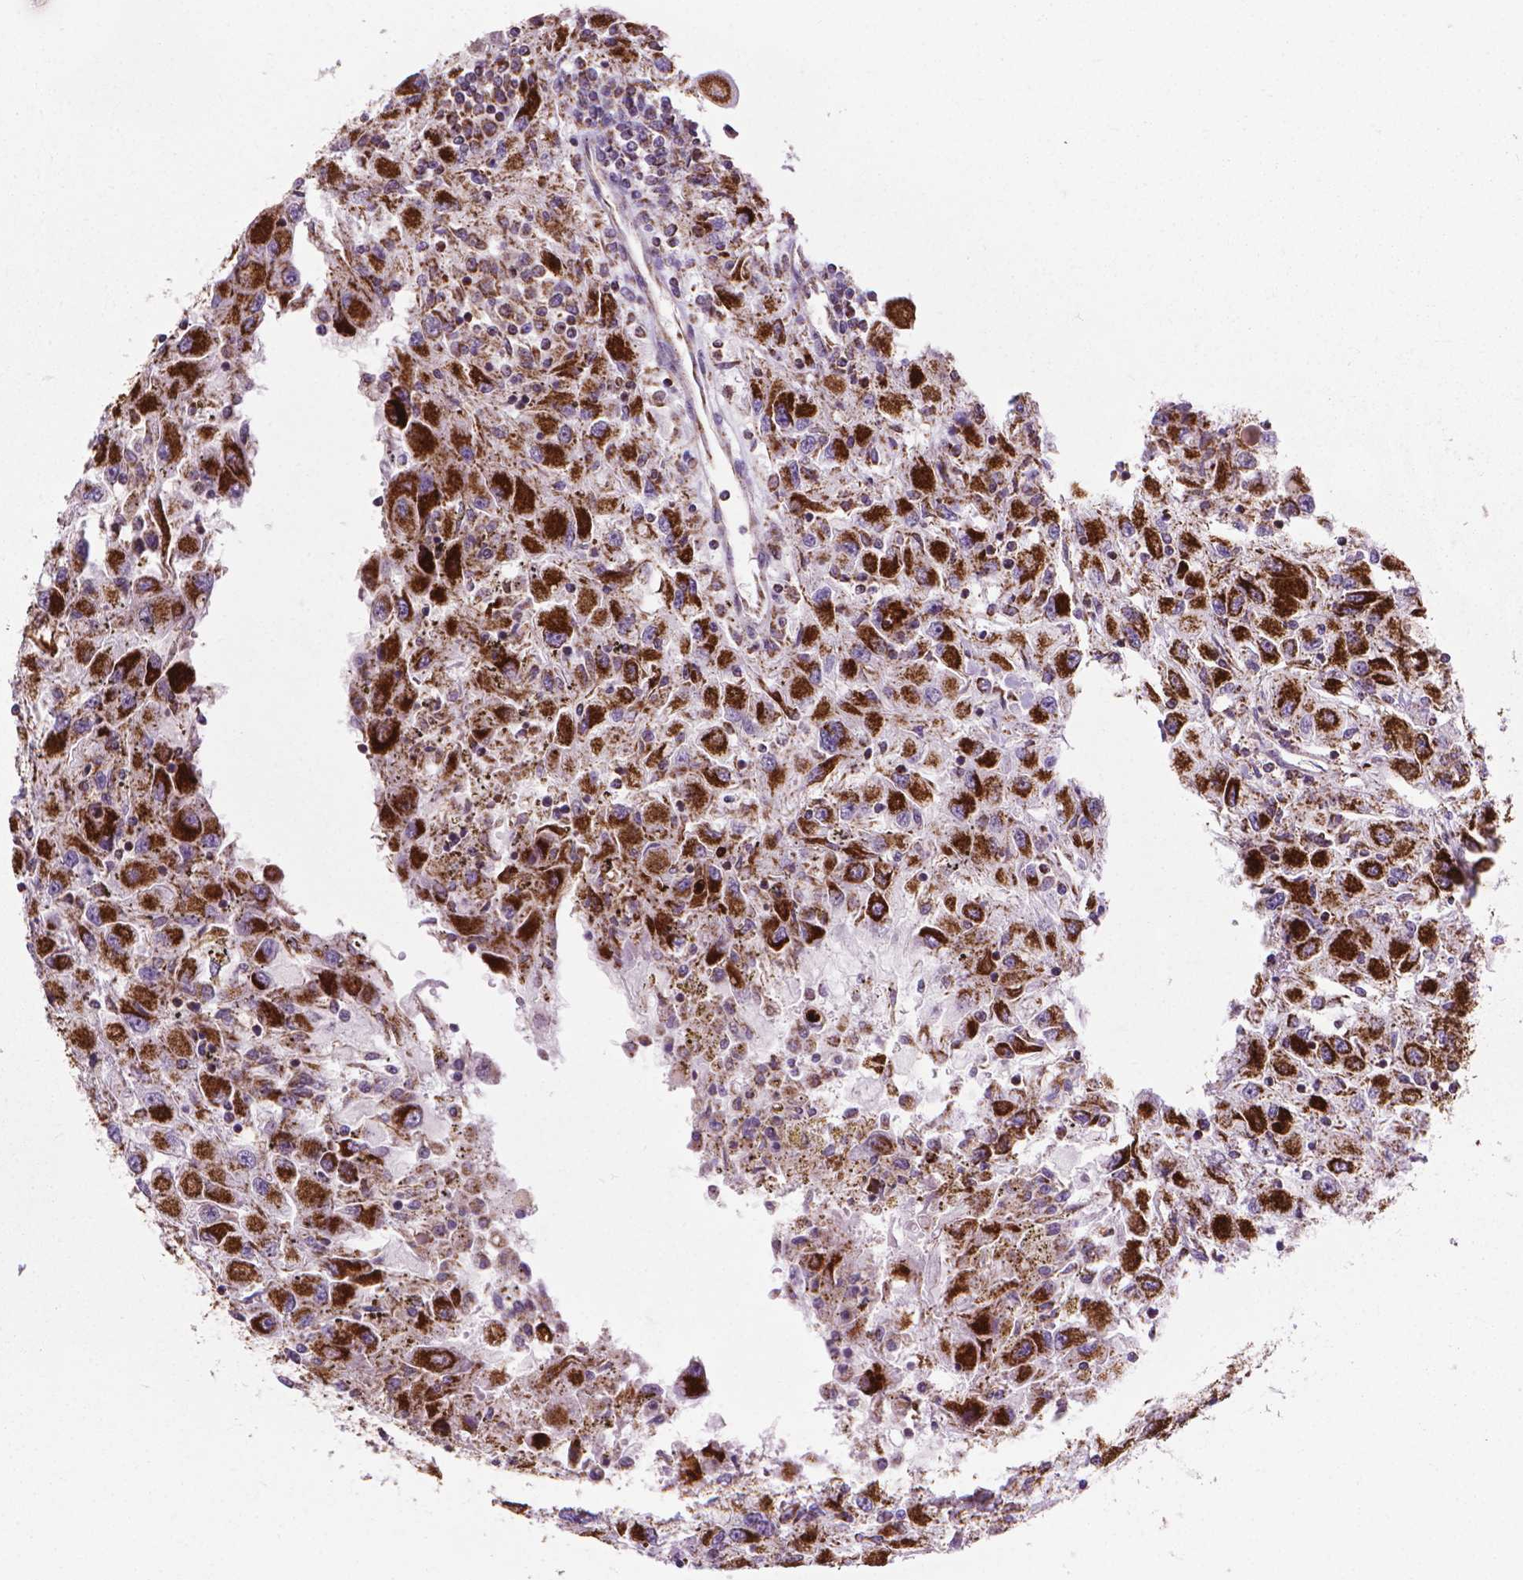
{"staining": {"intensity": "strong", "quantity": ">75%", "location": "cytoplasmic/membranous"}, "tissue": "renal cancer", "cell_type": "Tumor cells", "image_type": "cancer", "snomed": [{"axis": "morphology", "description": "Adenocarcinoma, NOS"}, {"axis": "topography", "description": "Kidney"}], "caption": "Immunohistochemistry (IHC) photomicrograph of human renal cancer (adenocarcinoma) stained for a protein (brown), which displays high levels of strong cytoplasmic/membranous staining in about >75% of tumor cells.", "gene": "VDAC1", "patient": {"sex": "female", "age": 67}}